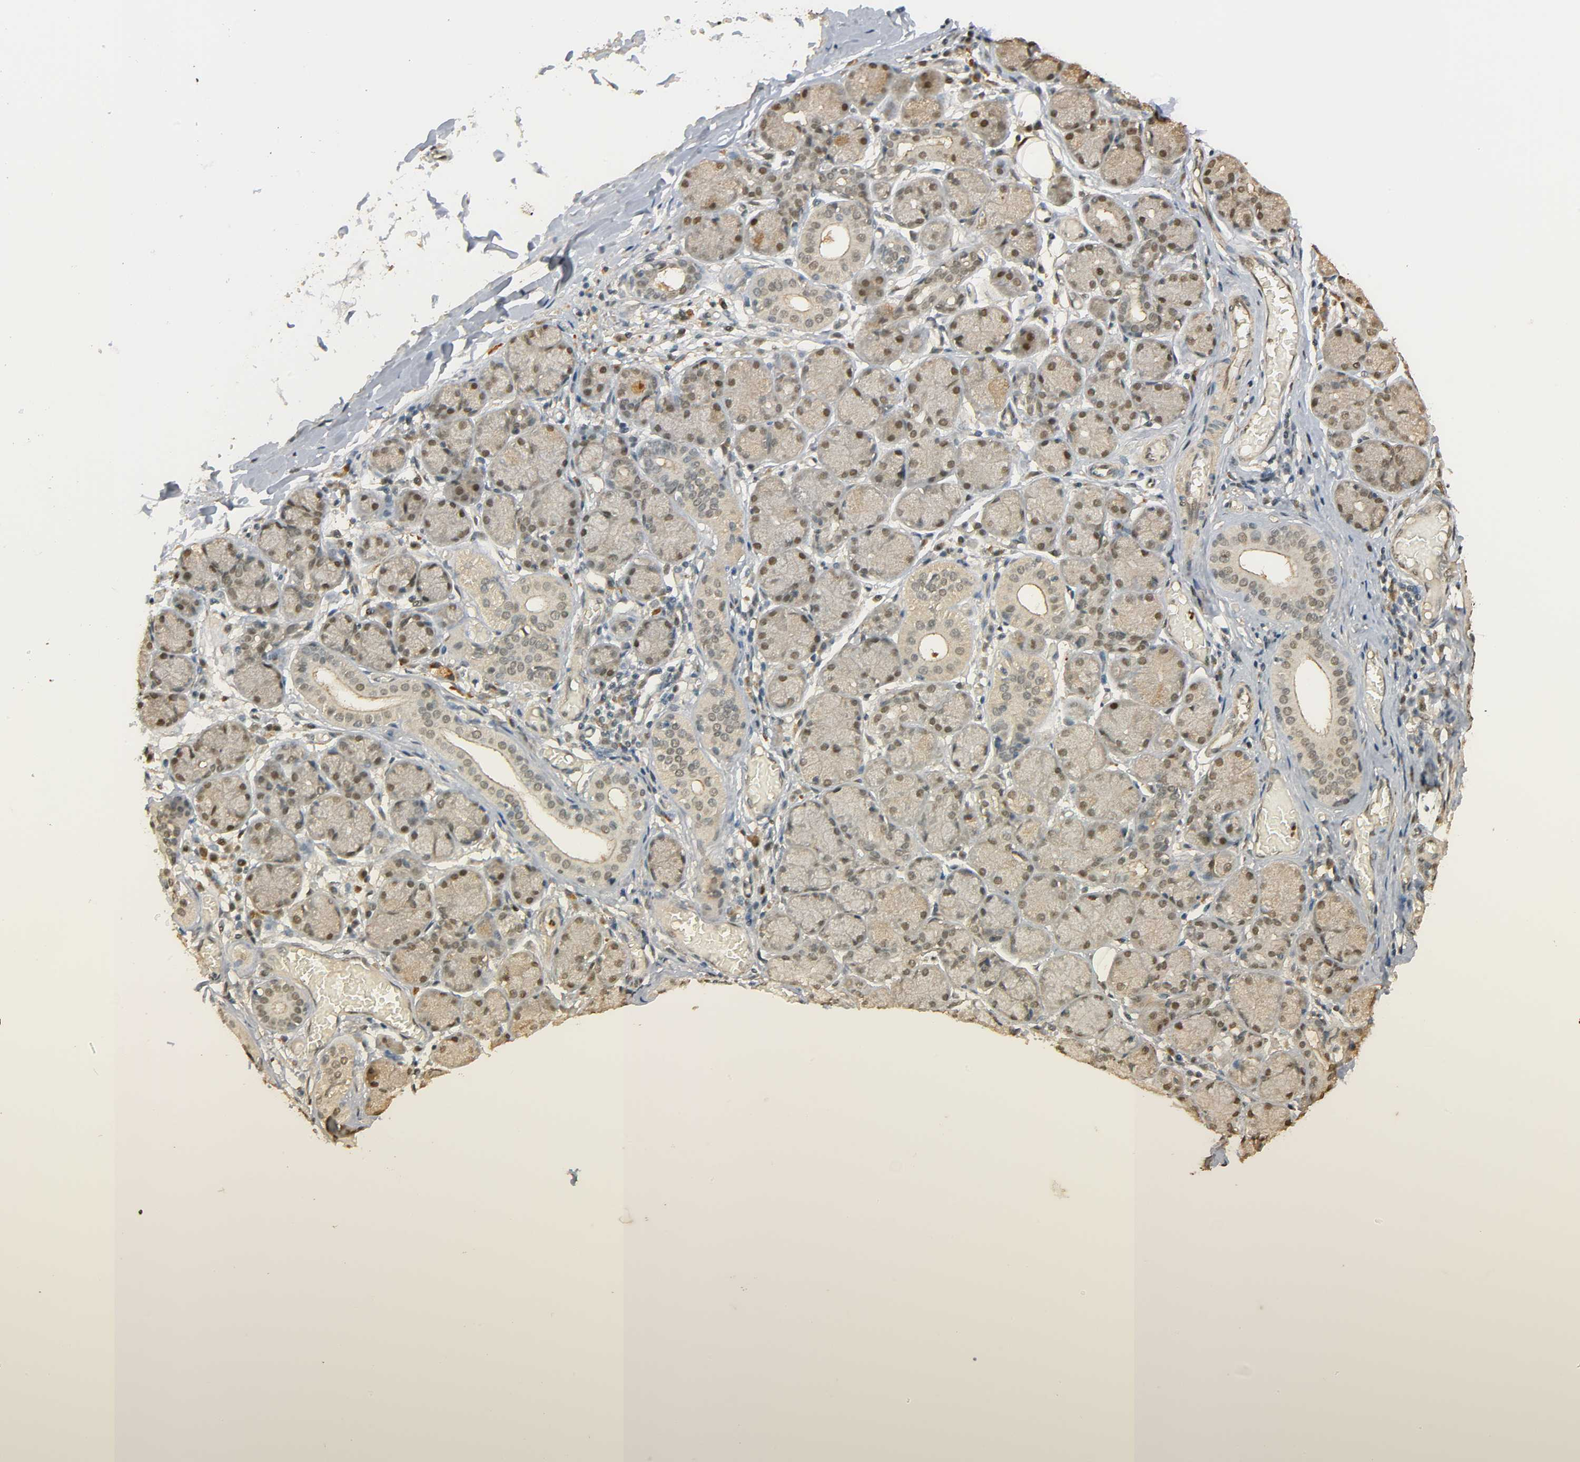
{"staining": {"intensity": "weak", "quantity": "25%-75%", "location": "cytoplasmic/membranous,nuclear"}, "tissue": "salivary gland", "cell_type": "Glandular cells", "image_type": "normal", "snomed": [{"axis": "morphology", "description": "Normal tissue, NOS"}, {"axis": "topography", "description": "Salivary gland"}], "caption": "Salivary gland was stained to show a protein in brown. There is low levels of weak cytoplasmic/membranous,nuclear positivity in about 25%-75% of glandular cells. (DAB (3,3'-diaminobenzidine) IHC with brightfield microscopy, high magnification).", "gene": "ZFPM2", "patient": {"sex": "female", "age": 24}}